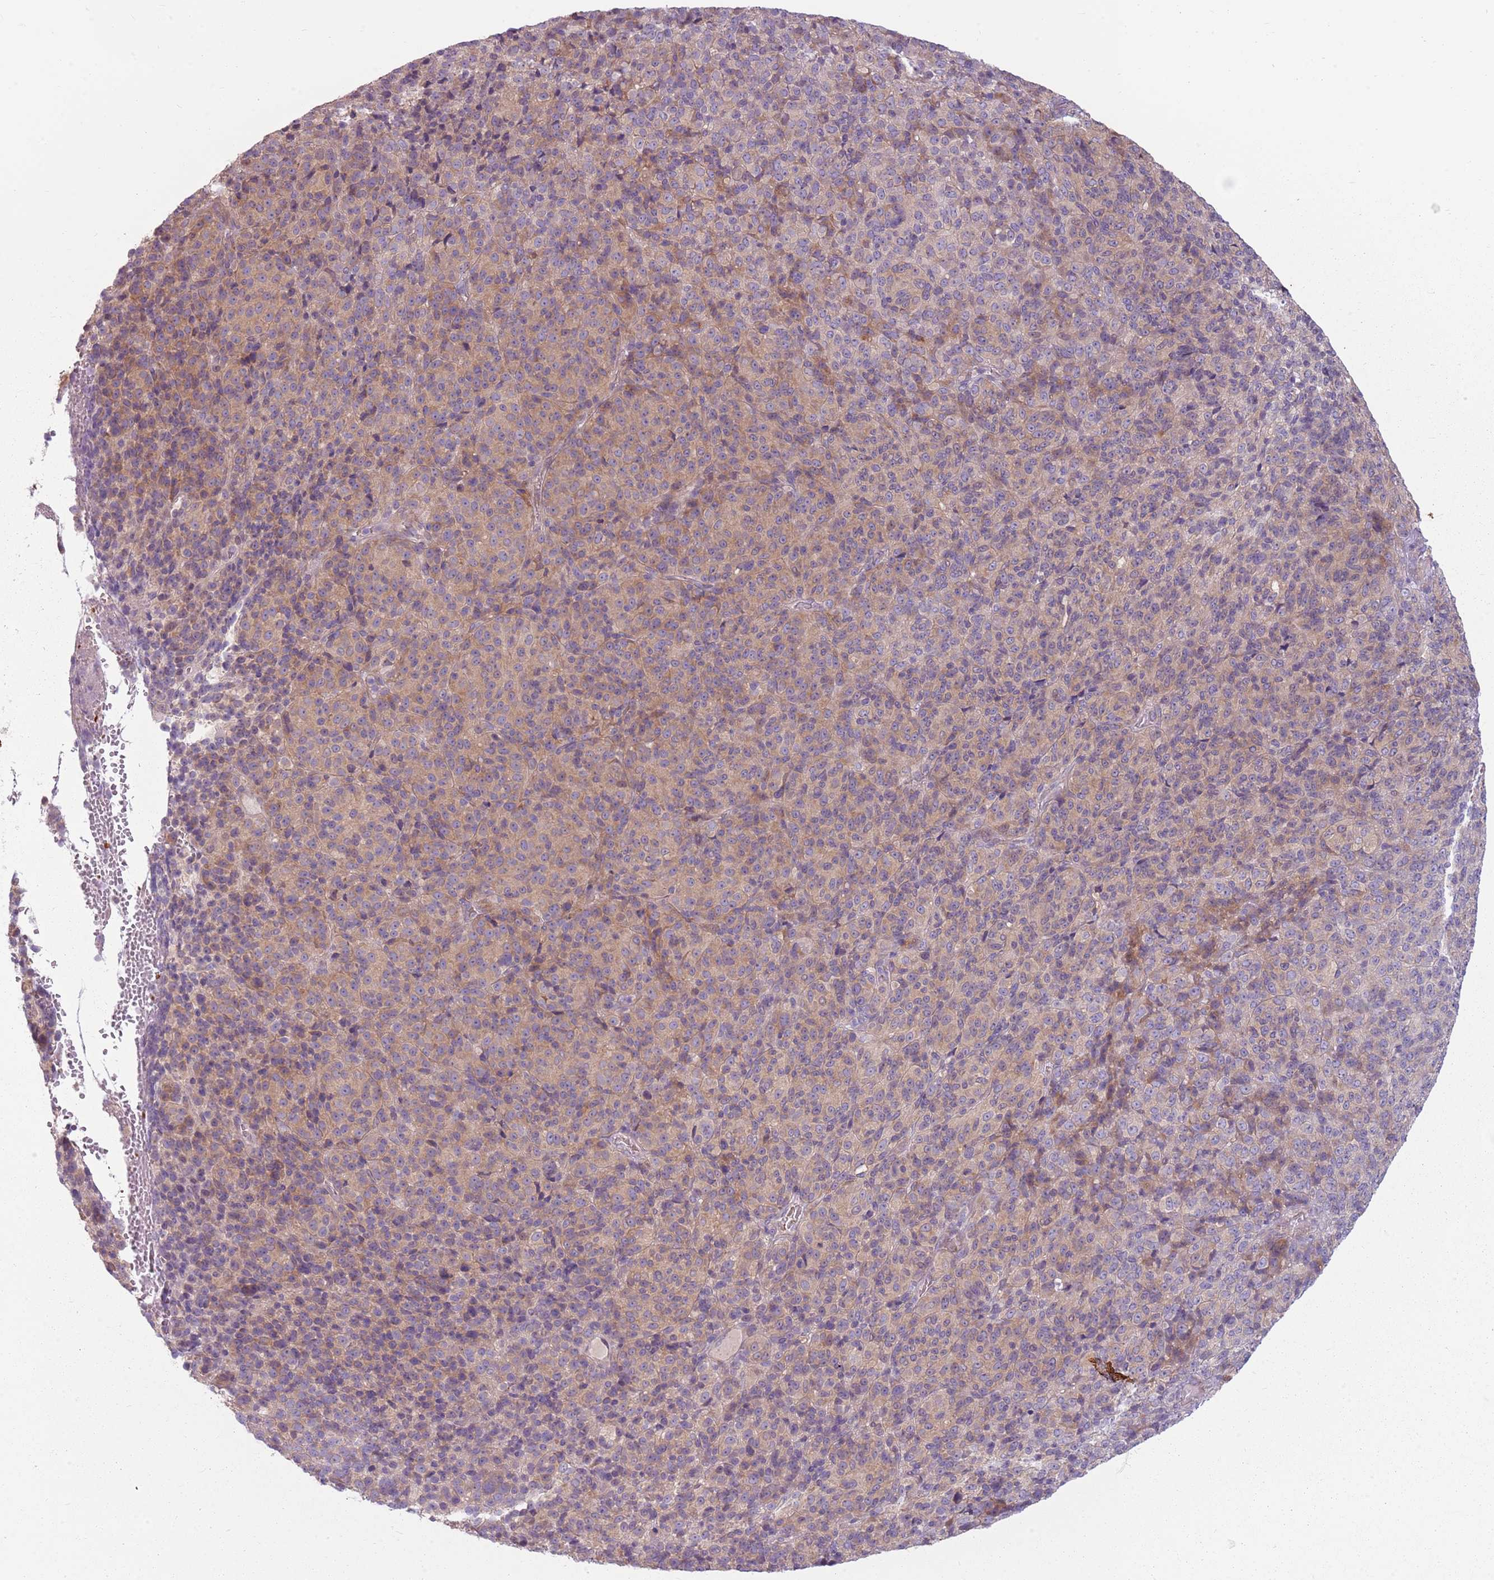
{"staining": {"intensity": "weak", "quantity": "25%-75%", "location": "cytoplasmic/membranous"}, "tissue": "melanoma", "cell_type": "Tumor cells", "image_type": "cancer", "snomed": [{"axis": "morphology", "description": "Malignant melanoma, Metastatic site"}, {"axis": "topography", "description": "Brain"}], "caption": "Malignant melanoma (metastatic site) stained for a protein displays weak cytoplasmic/membranous positivity in tumor cells.", "gene": "HSPA14", "patient": {"sex": "female", "age": 56}}